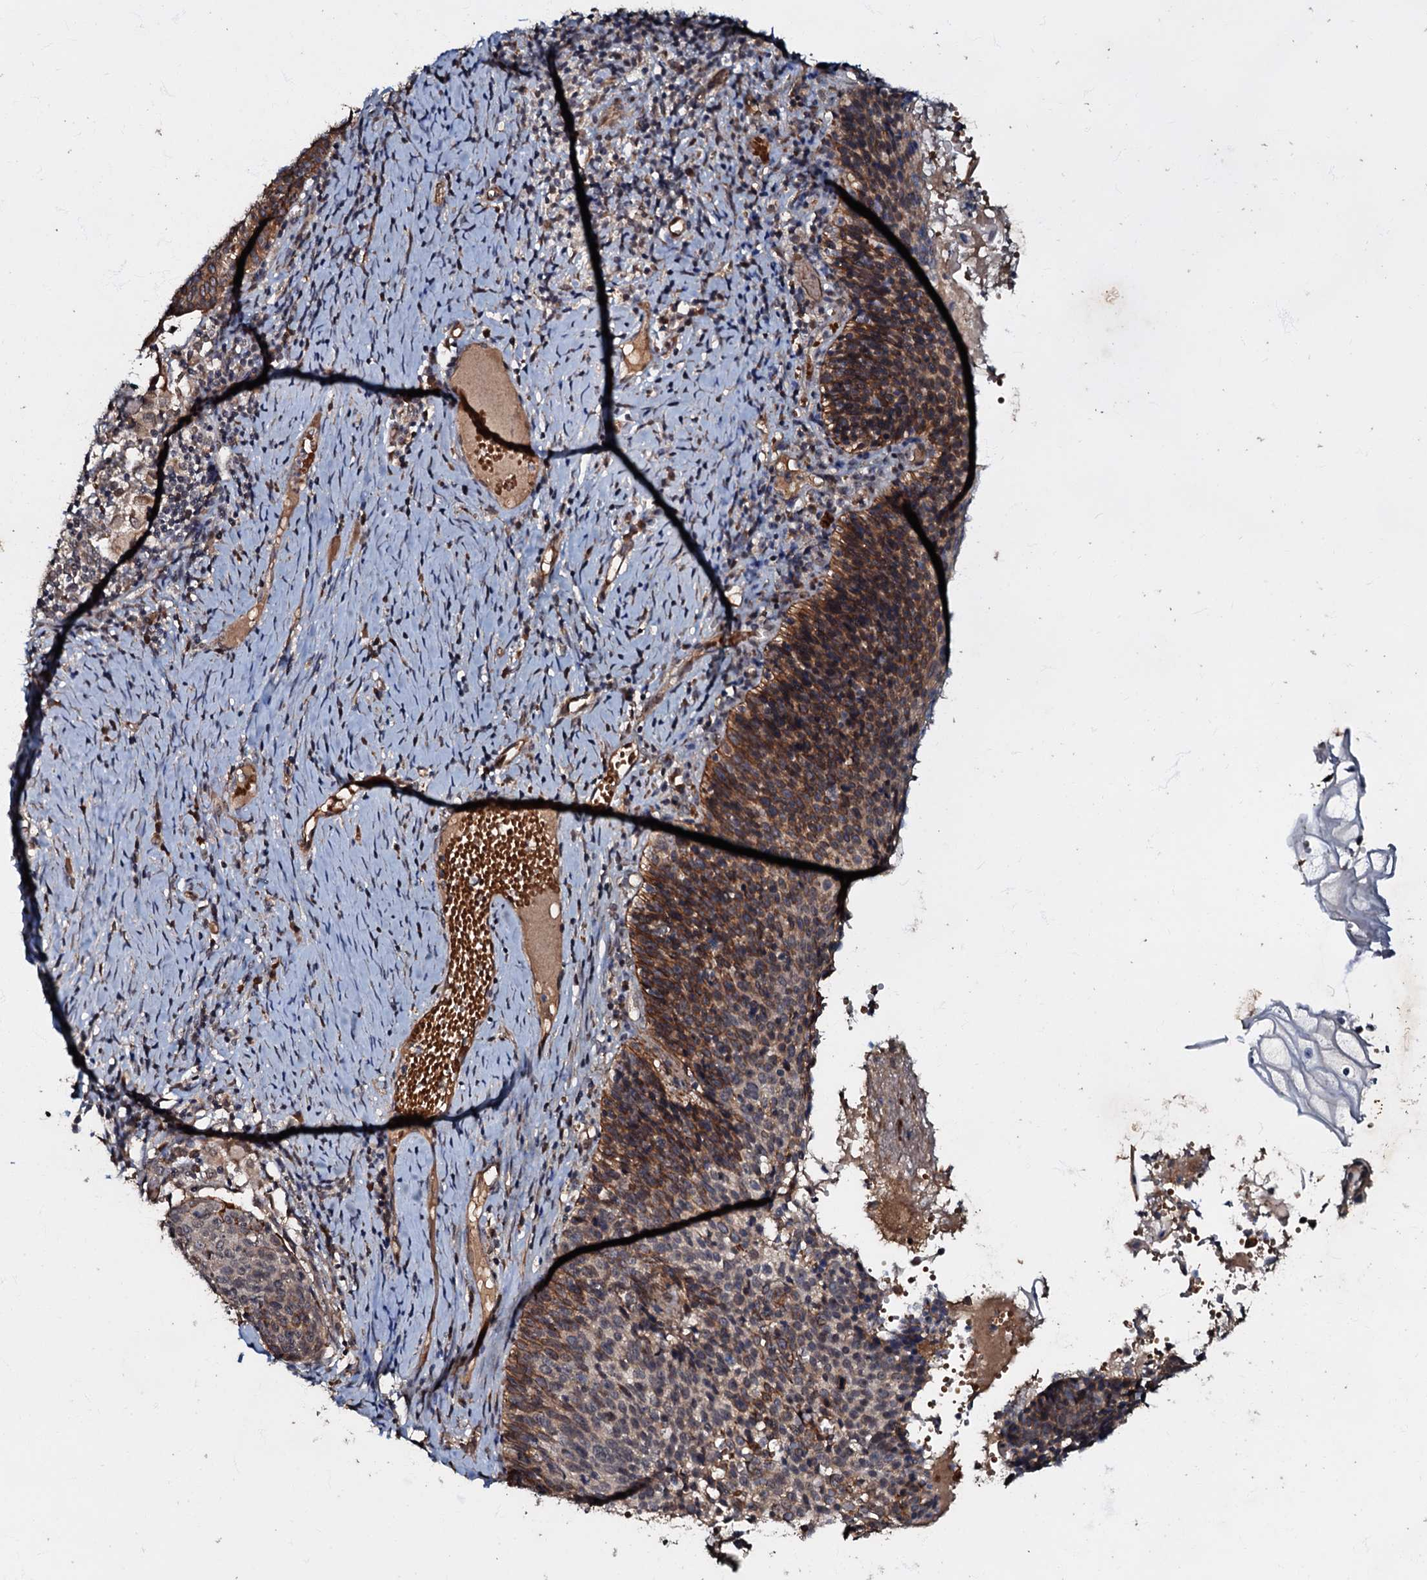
{"staining": {"intensity": "strong", "quantity": ">75%", "location": "cytoplasmic/membranous"}, "tissue": "cervical cancer", "cell_type": "Tumor cells", "image_type": "cancer", "snomed": [{"axis": "morphology", "description": "Normal tissue, NOS"}, {"axis": "morphology", "description": "Squamous cell carcinoma, NOS"}, {"axis": "topography", "description": "Cervix"}], "caption": "Cervical cancer (squamous cell carcinoma) was stained to show a protein in brown. There is high levels of strong cytoplasmic/membranous expression in about >75% of tumor cells. Using DAB (3,3'-diaminobenzidine) (brown) and hematoxylin (blue) stains, captured at high magnification using brightfield microscopy.", "gene": "MANSC4", "patient": {"sex": "female", "age": 39}}